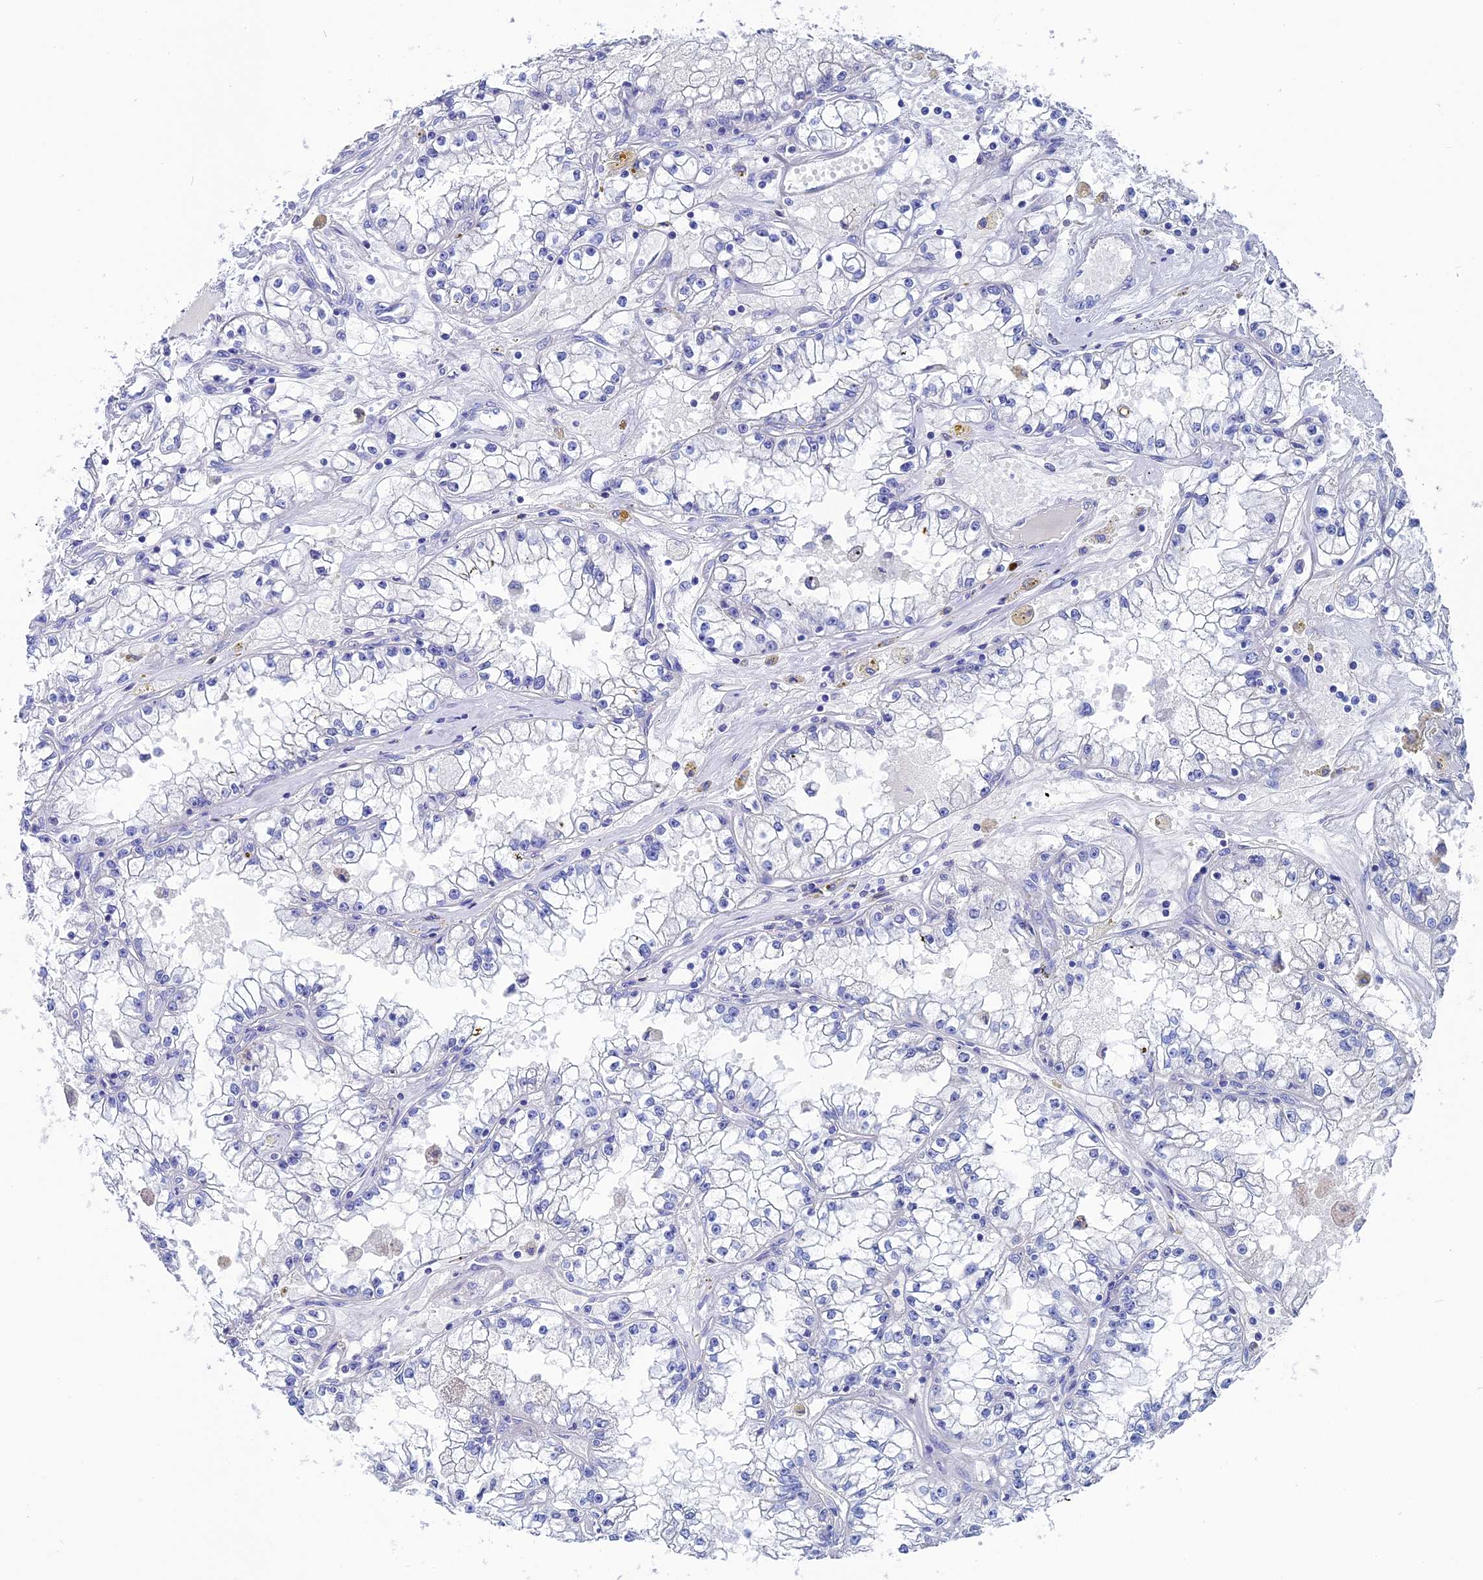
{"staining": {"intensity": "negative", "quantity": "none", "location": "none"}, "tissue": "renal cancer", "cell_type": "Tumor cells", "image_type": "cancer", "snomed": [{"axis": "morphology", "description": "Adenocarcinoma, NOS"}, {"axis": "topography", "description": "Kidney"}], "caption": "Tumor cells are negative for brown protein staining in renal adenocarcinoma.", "gene": "UNC119", "patient": {"sex": "male", "age": 56}}